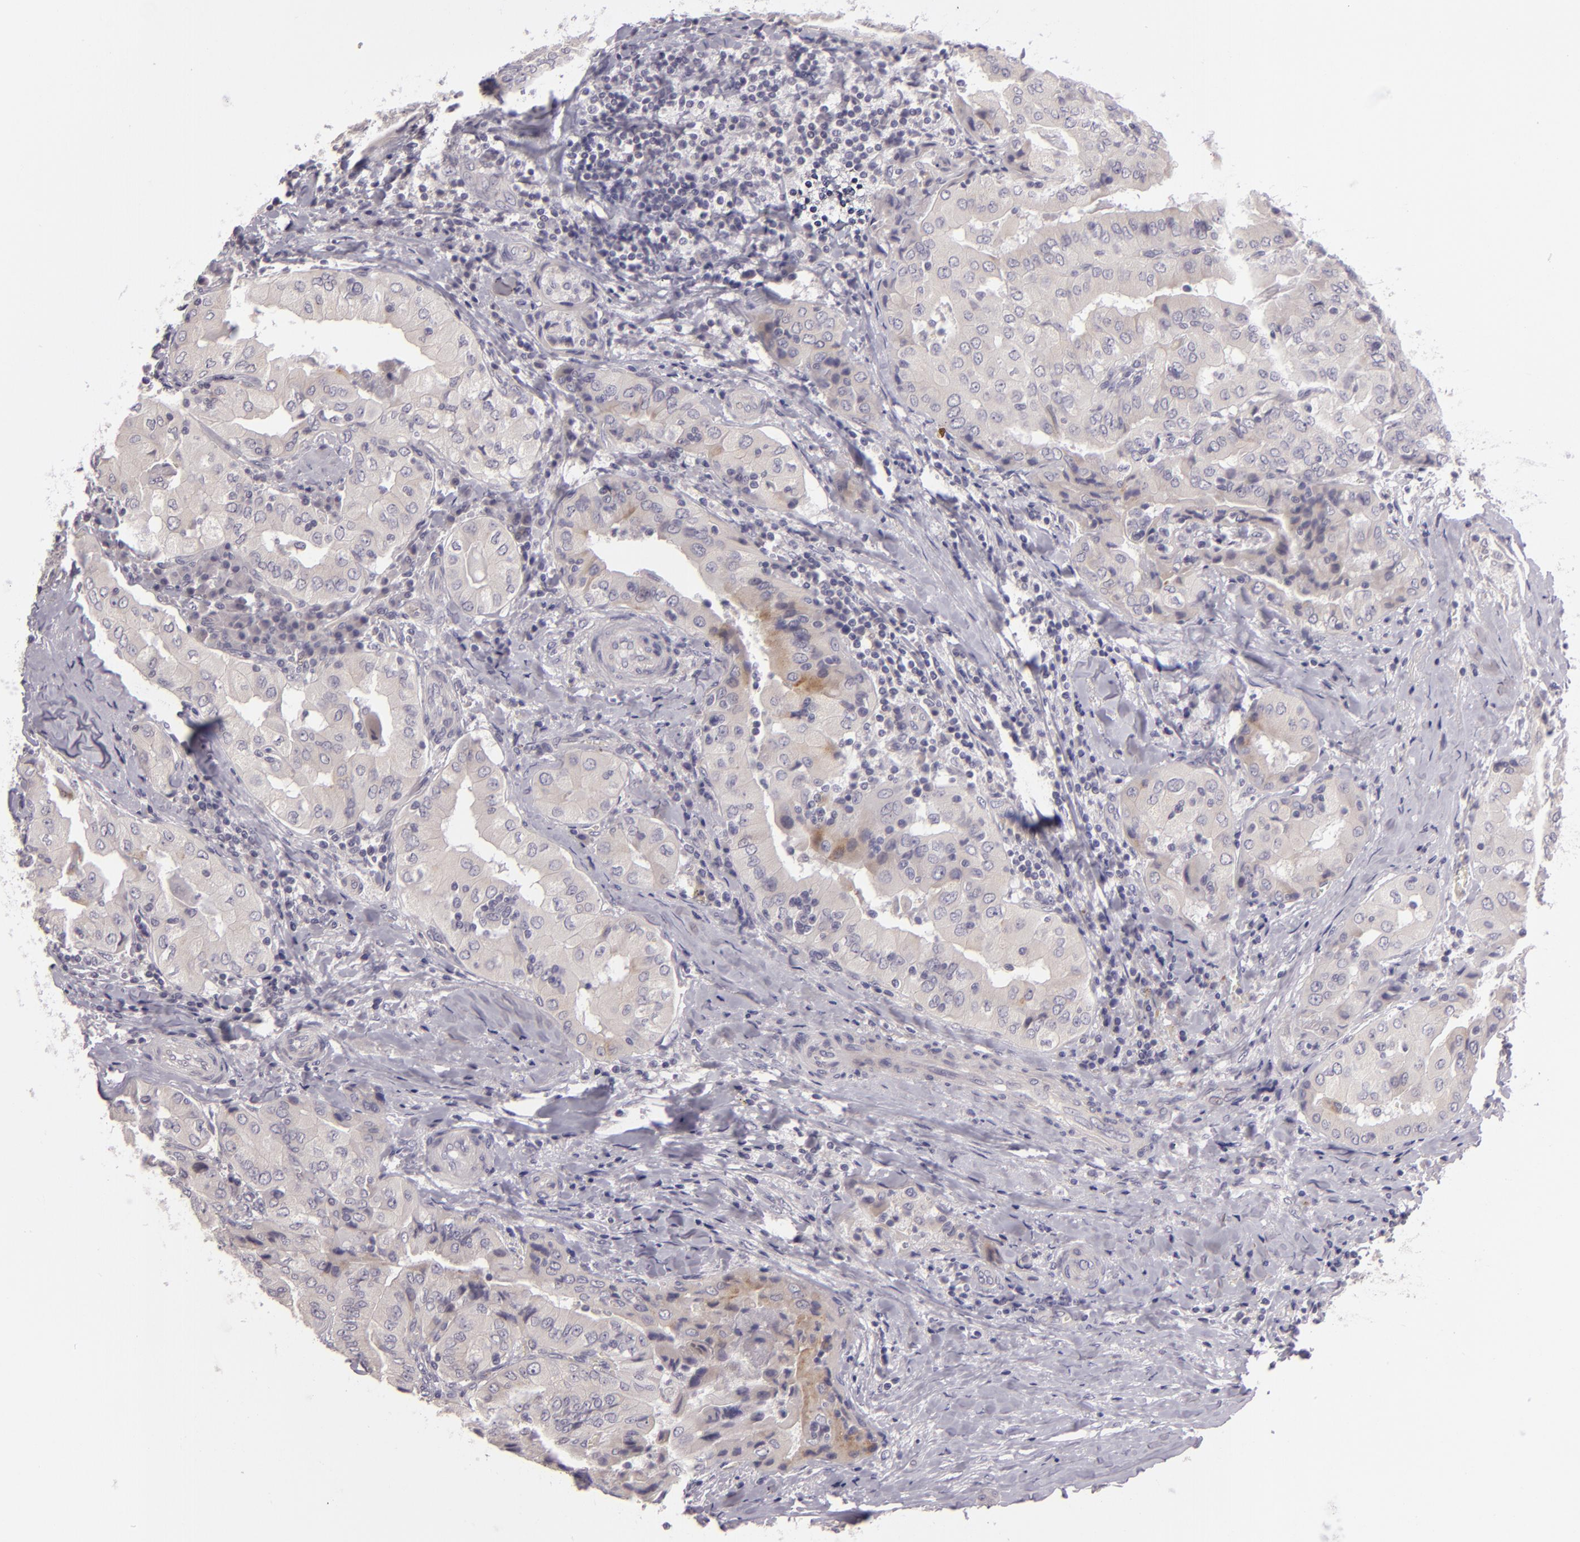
{"staining": {"intensity": "weak", "quantity": "<25%", "location": "cytoplasmic/membranous"}, "tissue": "thyroid cancer", "cell_type": "Tumor cells", "image_type": "cancer", "snomed": [{"axis": "morphology", "description": "Papillary adenocarcinoma, NOS"}, {"axis": "topography", "description": "Thyroid gland"}], "caption": "IHC of human thyroid papillary adenocarcinoma exhibits no staining in tumor cells.", "gene": "EGFL6", "patient": {"sex": "female", "age": 71}}